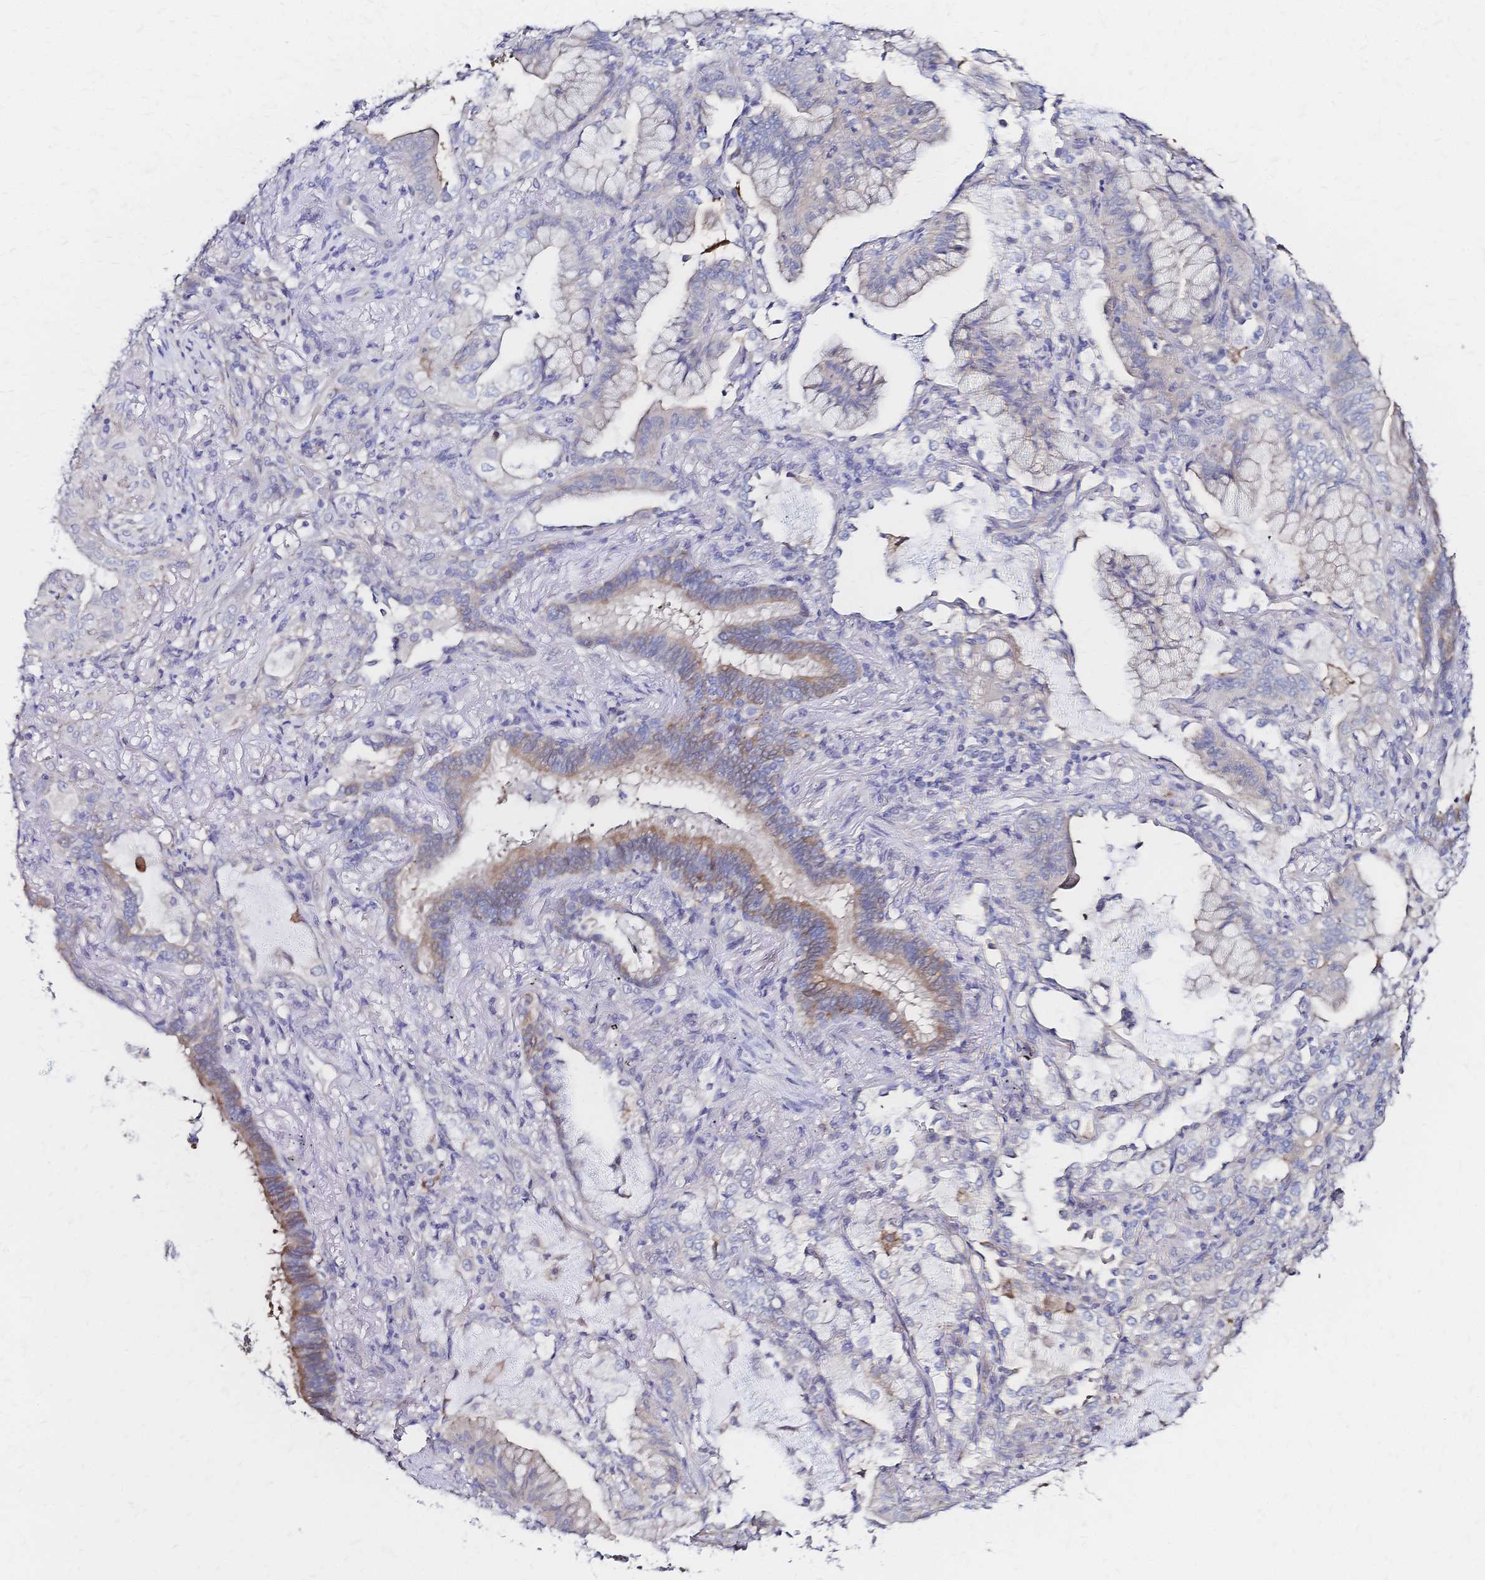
{"staining": {"intensity": "negative", "quantity": "none", "location": "none"}, "tissue": "lung cancer", "cell_type": "Tumor cells", "image_type": "cancer", "snomed": [{"axis": "morphology", "description": "Adenocarcinoma, NOS"}, {"axis": "topography", "description": "Lung"}], "caption": "IHC micrograph of adenocarcinoma (lung) stained for a protein (brown), which reveals no positivity in tumor cells. Nuclei are stained in blue.", "gene": "SLC5A1", "patient": {"sex": "male", "age": 77}}